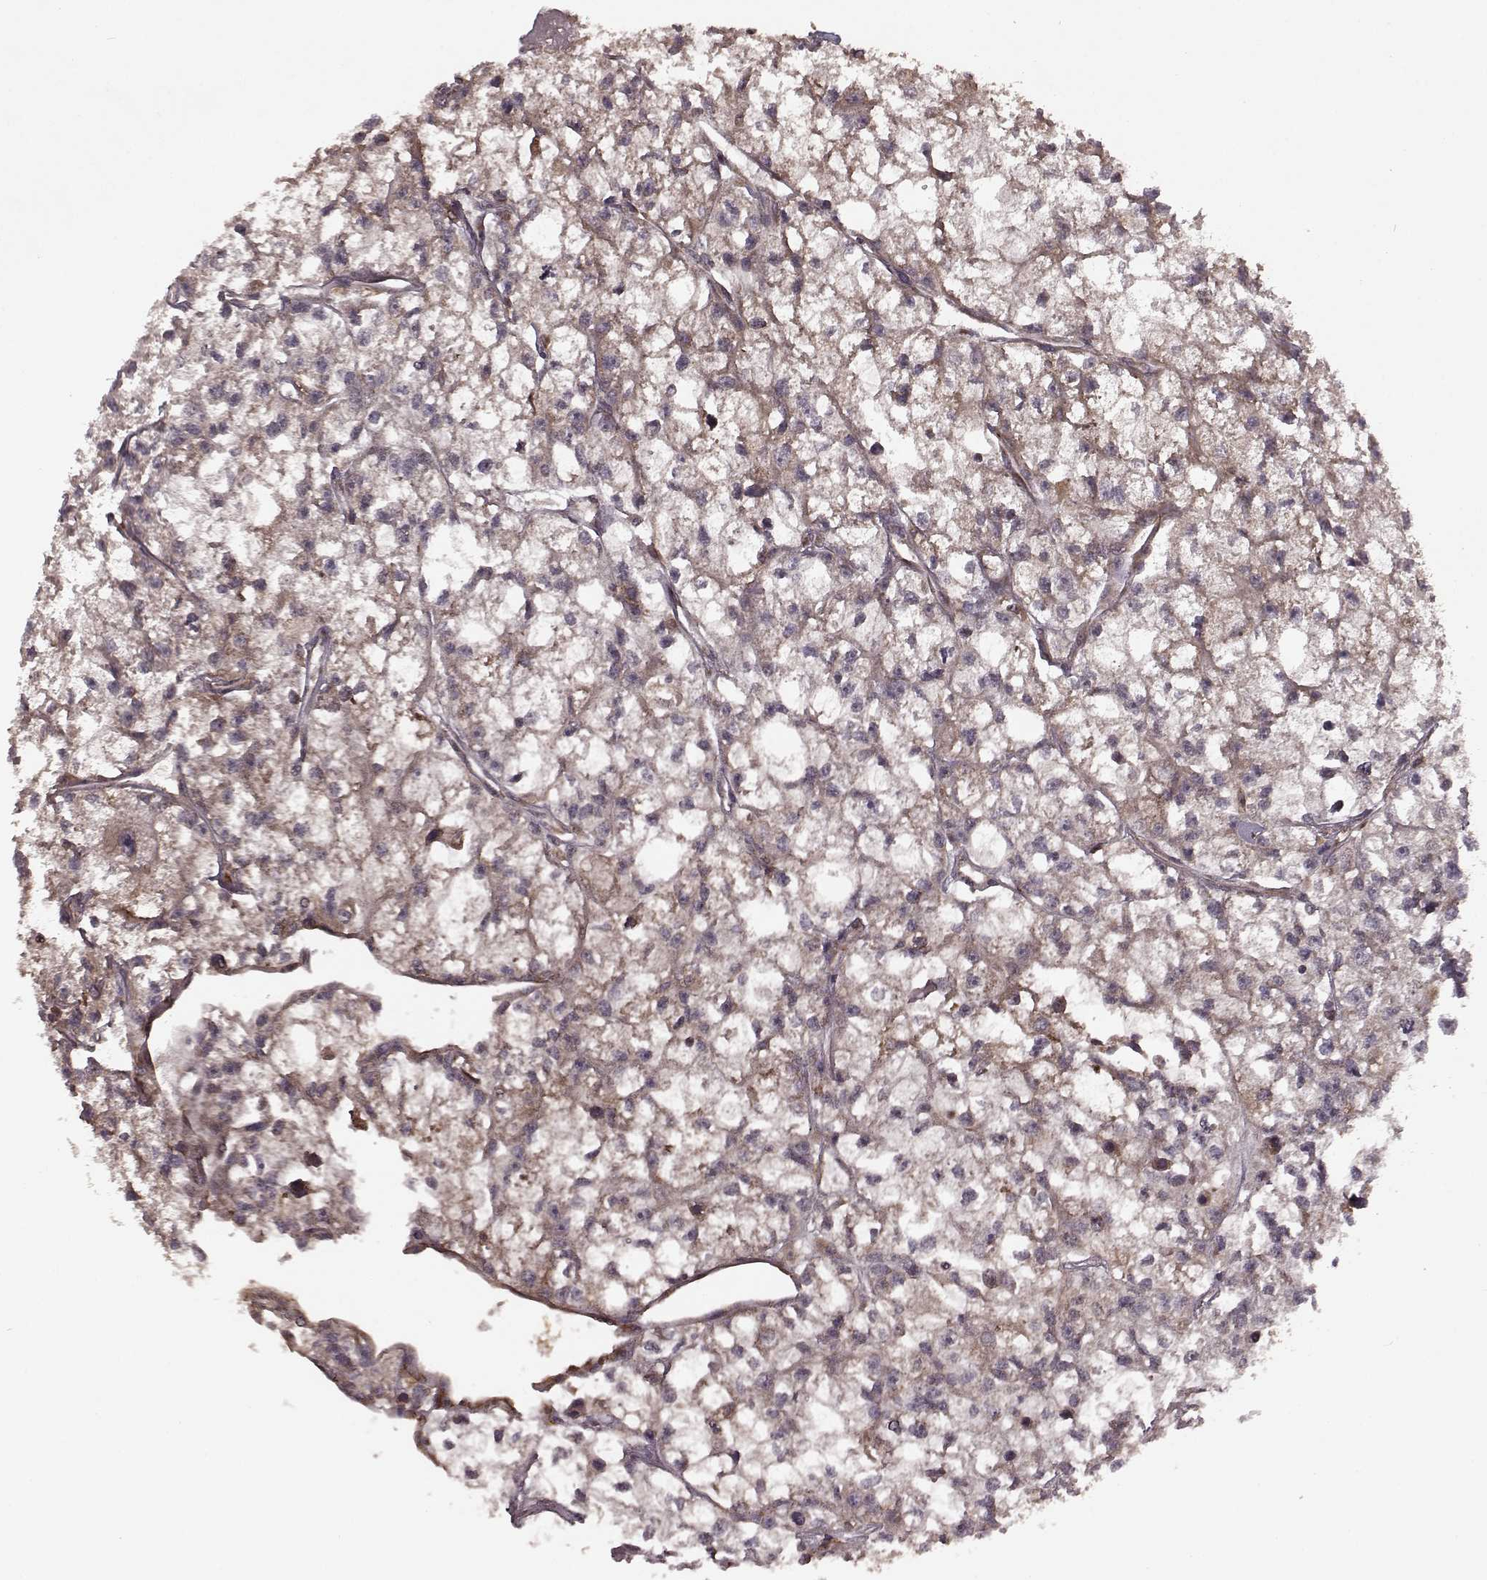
{"staining": {"intensity": "moderate", "quantity": ">75%", "location": "cytoplasmic/membranous"}, "tissue": "renal cancer", "cell_type": "Tumor cells", "image_type": "cancer", "snomed": [{"axis": "morphology", "description": "Adenocarcinoma, NOS"}, {"axis": "topography", "description": "Kidney"}], "caption": "Immunohistochemical staining of human renal adenocarcinoma demonstrates medium levels of moderate cytoplasmic/membranous protein expression in approximately >75% of tumor cells.", "gene": "AGPAT1", "patient": {"sex": "male", "age": 56}}